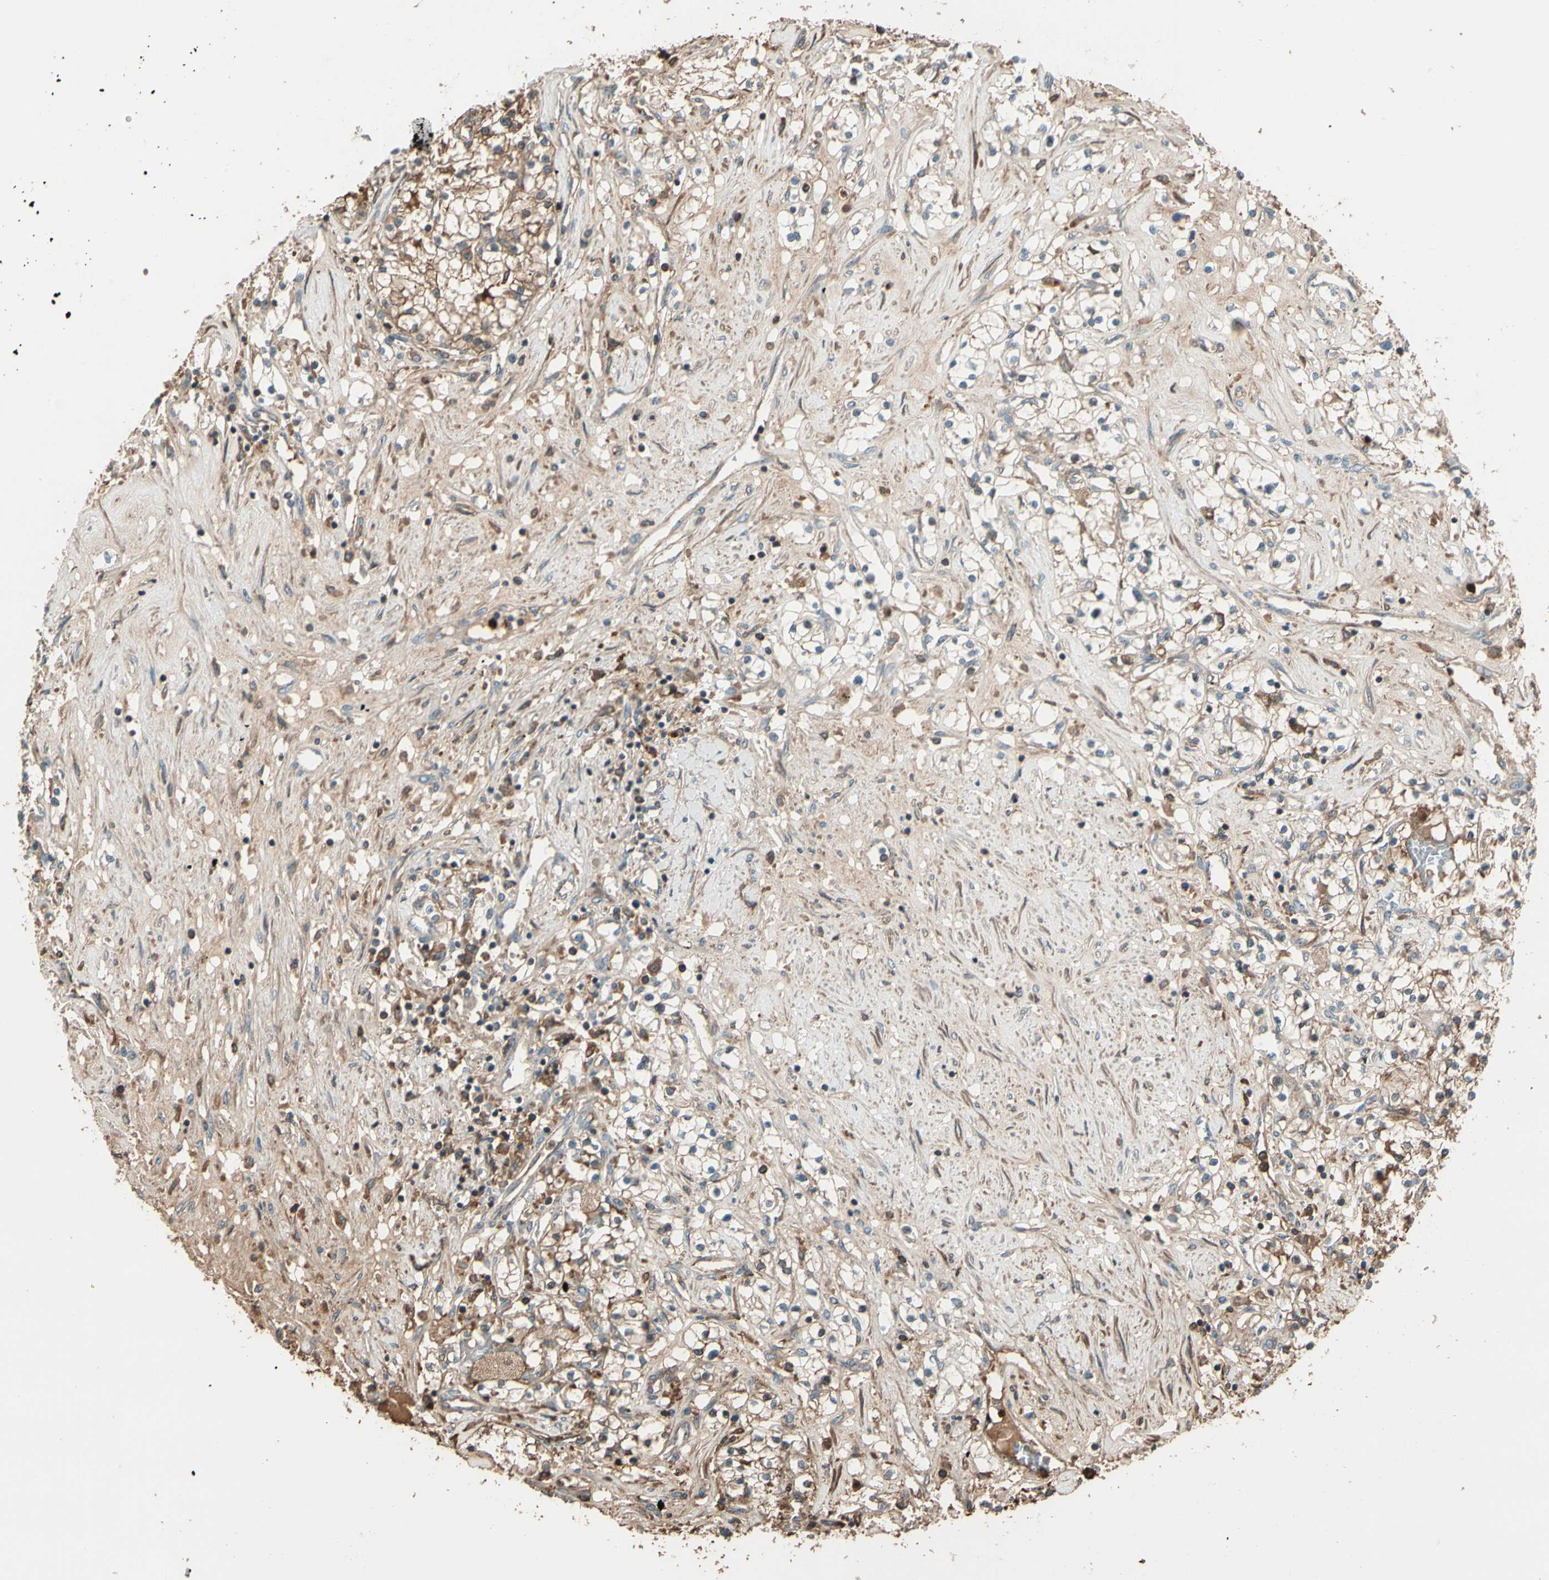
{"staining": {"intensity": "moderate", "quantity": ">75%", "location": "cytoplasmic/membranous"}, "tissue": "renal cancer", "cell_type": "Tumor cells", "image_type": "cancer", "snomed": [{"axis": "morphology", "description": "Adenocarcinoma, NOS"}, {"axis": "topography", "description": "Kidney"}], "caption": "Brown immunohistochemical staining in human renal cancer reveals moderate cytoplasmic/membranous expression in about >75% of tumor cells.", "gene": "STX11", "patient": {"sex": "male", "age": 68}}